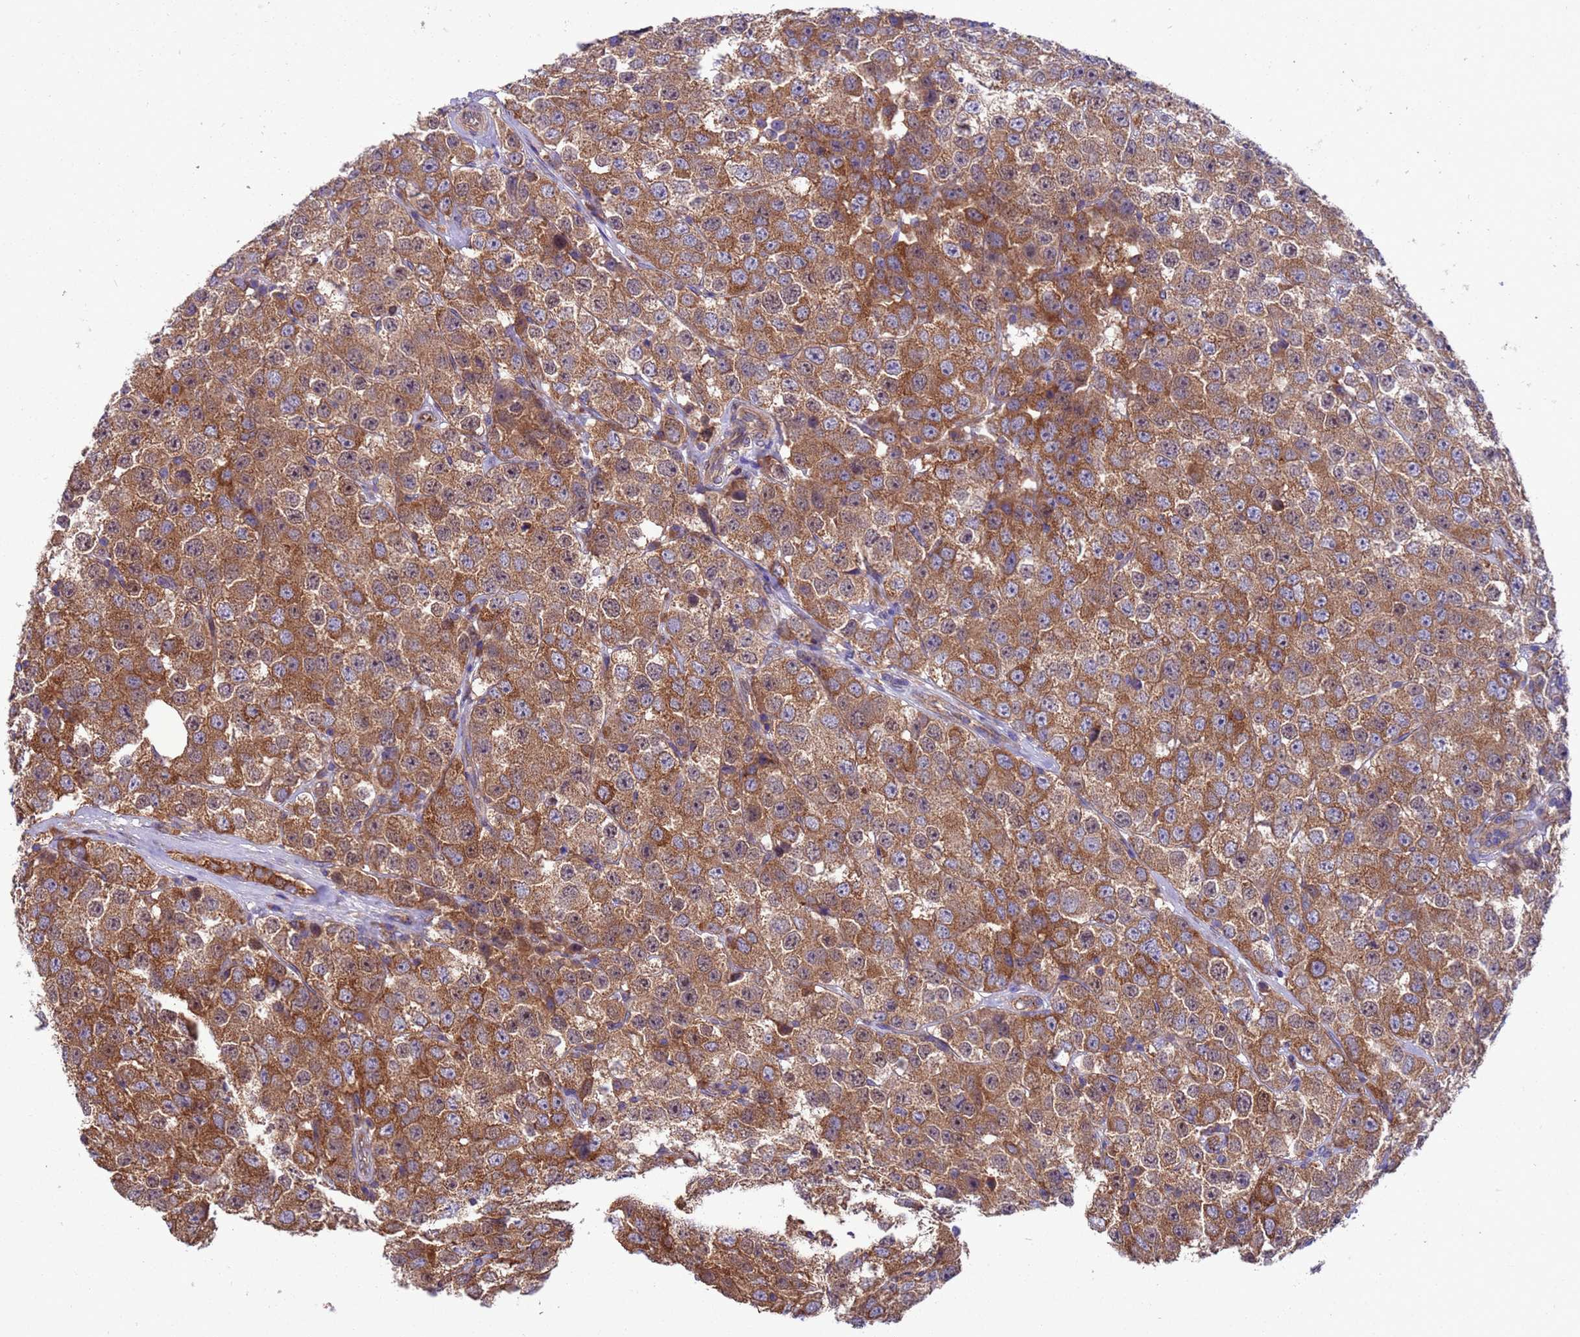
{"staining": {"intensity": "moderate", "quantity": ">75%", "location": "cytoplasmic/membranous"}, "tissue": "testis cancer", "cell_type": "Tumor cells", "image_type": "cancer", "snomed": [{"axis": "morphology", "description": "Seminoma, NOS"}, {"axis": "topography", "description": "Testis"}], "caption": "Moderate cytoplasmic/membranous protein expression is appreciated in approximately >75% of tumor cells in testis cancer (seminoma). (Stains: DAB (3,3'-diaminobenzidine) in brown, nuclei in blue, Microscopy: brightfield microscopy at high magnification).", "gene": "ARHGAP12", "patient": {"sex": "male", "age": 28}}